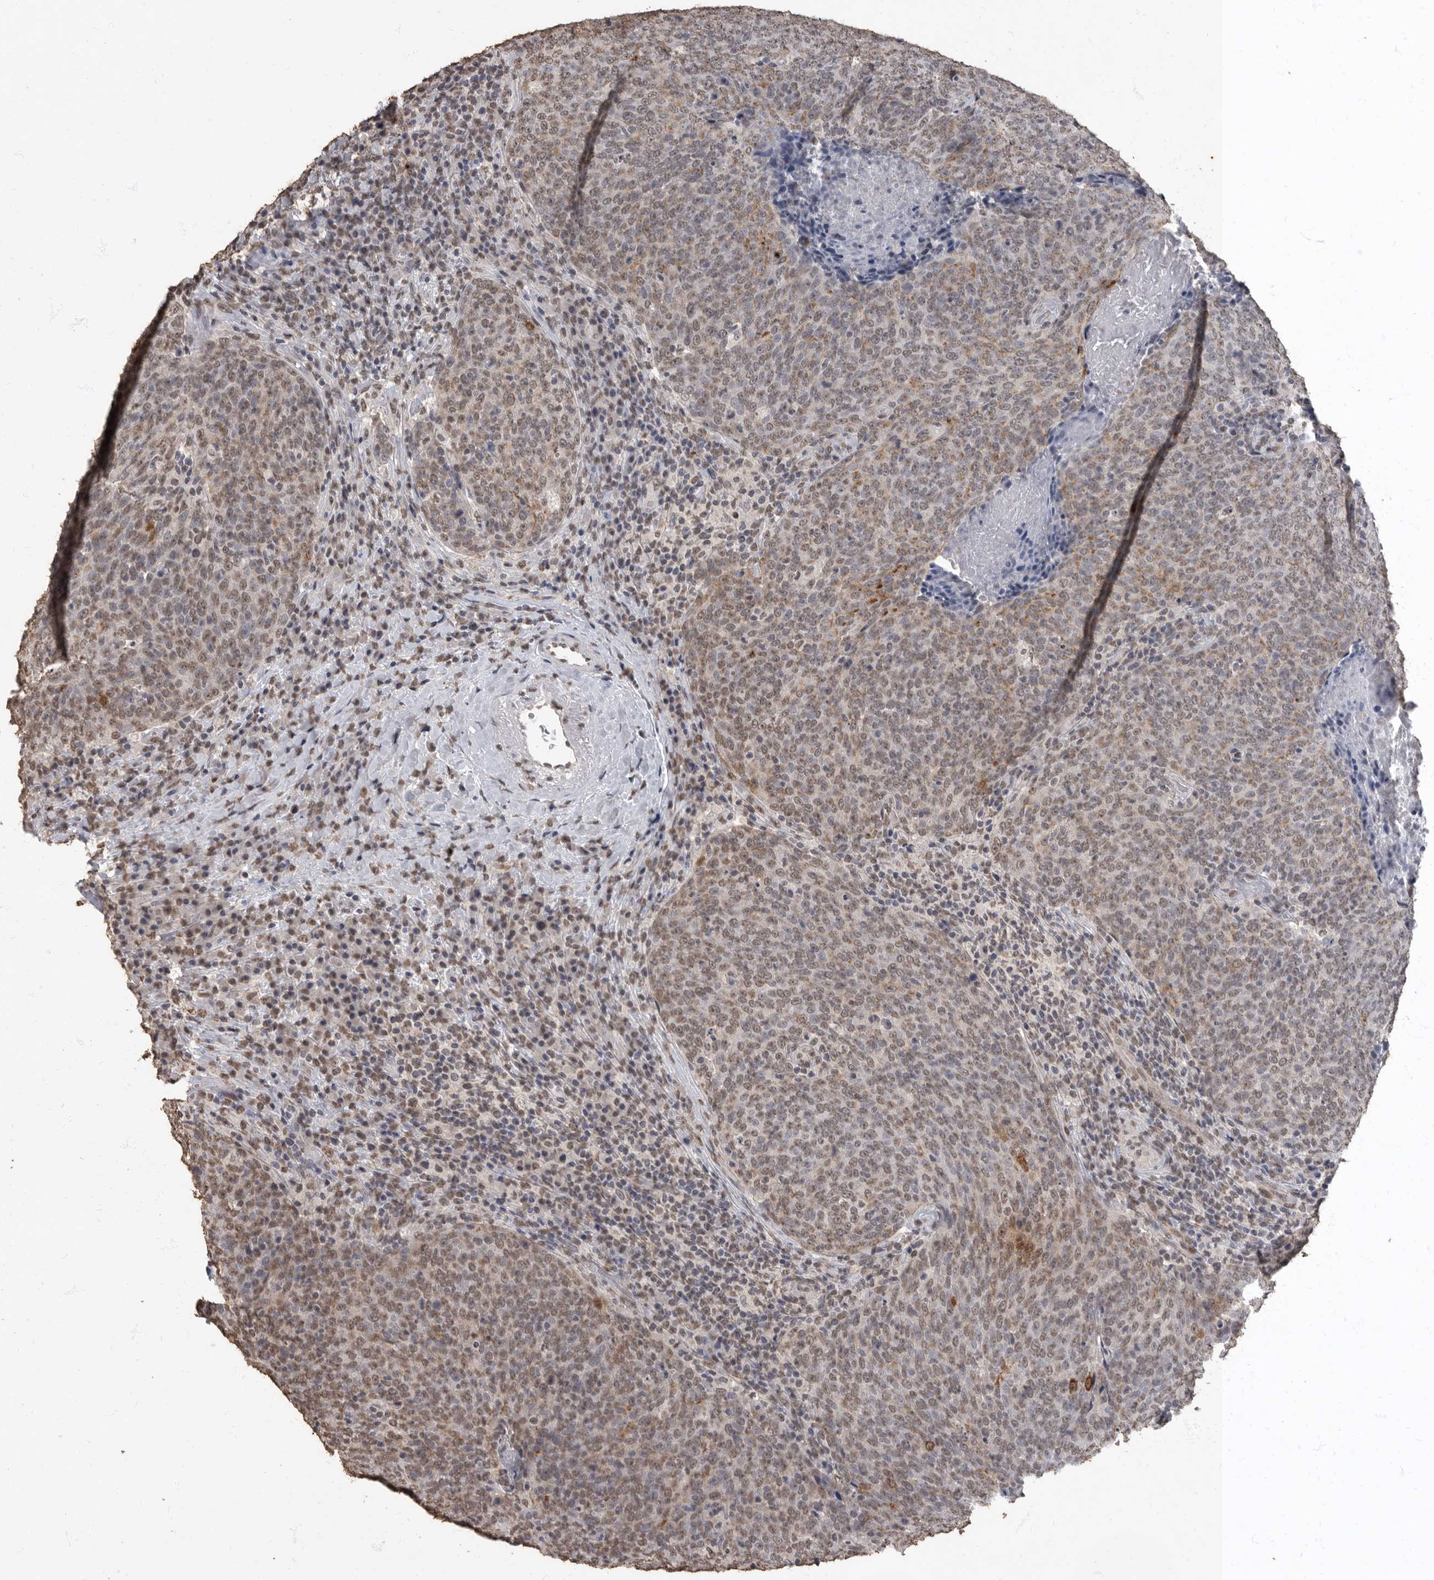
{"staining": {"intensity": "weak", "quantity": ">75%", "location": "nuclear"}, "tissue": "head and neck cancer", "cell_type": "Tumor cells", "image_type": "cancer", "snomed": [{"axis": "morphology", "description": "Squamous cell carcinoma, NOS"}, {"axis": "morphology", "description": "Squamous cell carcinoma, metastatic, NOS"}, {"axis": "topography", "description": "Lymph node"}, {"axis": "topography", "description": "Head-Neck"}], "caption": "Weak nuclear expression is present in approximately >75% of tumor cells in head and neck cancer.", "gene": "NBL1", "patient": {"sex": "male", "age": 62}}